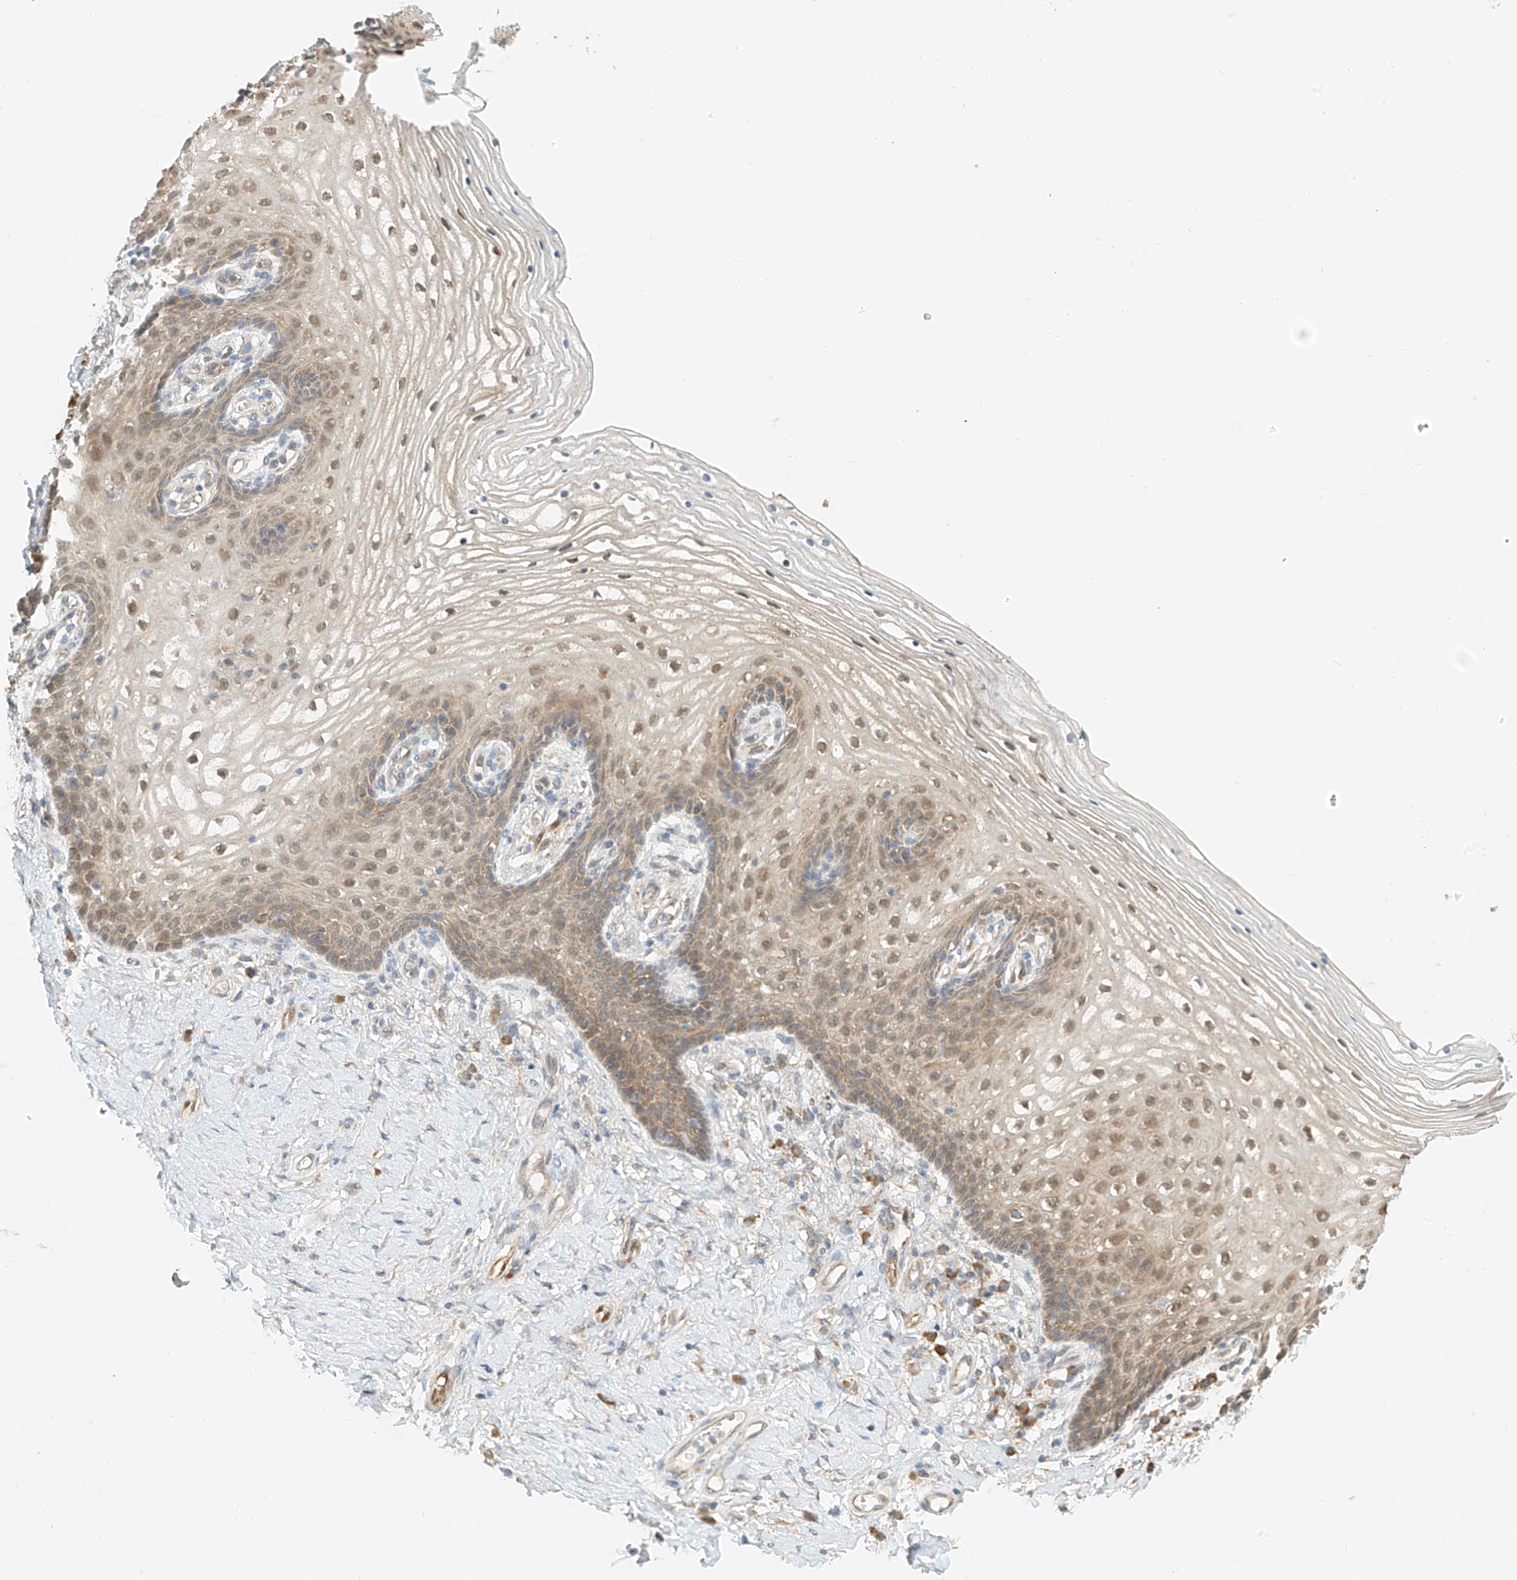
{"staining": {"intensity": "moderate", "quantity": "25%-75%", "location": "cytoplasmic/membranous,nuclear"}, "tissue": "vagina", "cell_type": "Squamous epithelial cells", "image_type": "normal", "snomed": [{"axis": "morphology", "description": "Normal tissue, NOS"}, {"axis": "topography", "description": "Vagina"}], "caption": "Moderate cytoplasmic/membranous,nuclear protein expression is seen in approximately 25%-75% of squamous epithelial cells in vagina. (Brightfield microscopy of DAB IHC at high magnification).", "gene": "PPA2", "patient": {"sex": "female", "age": 60}}